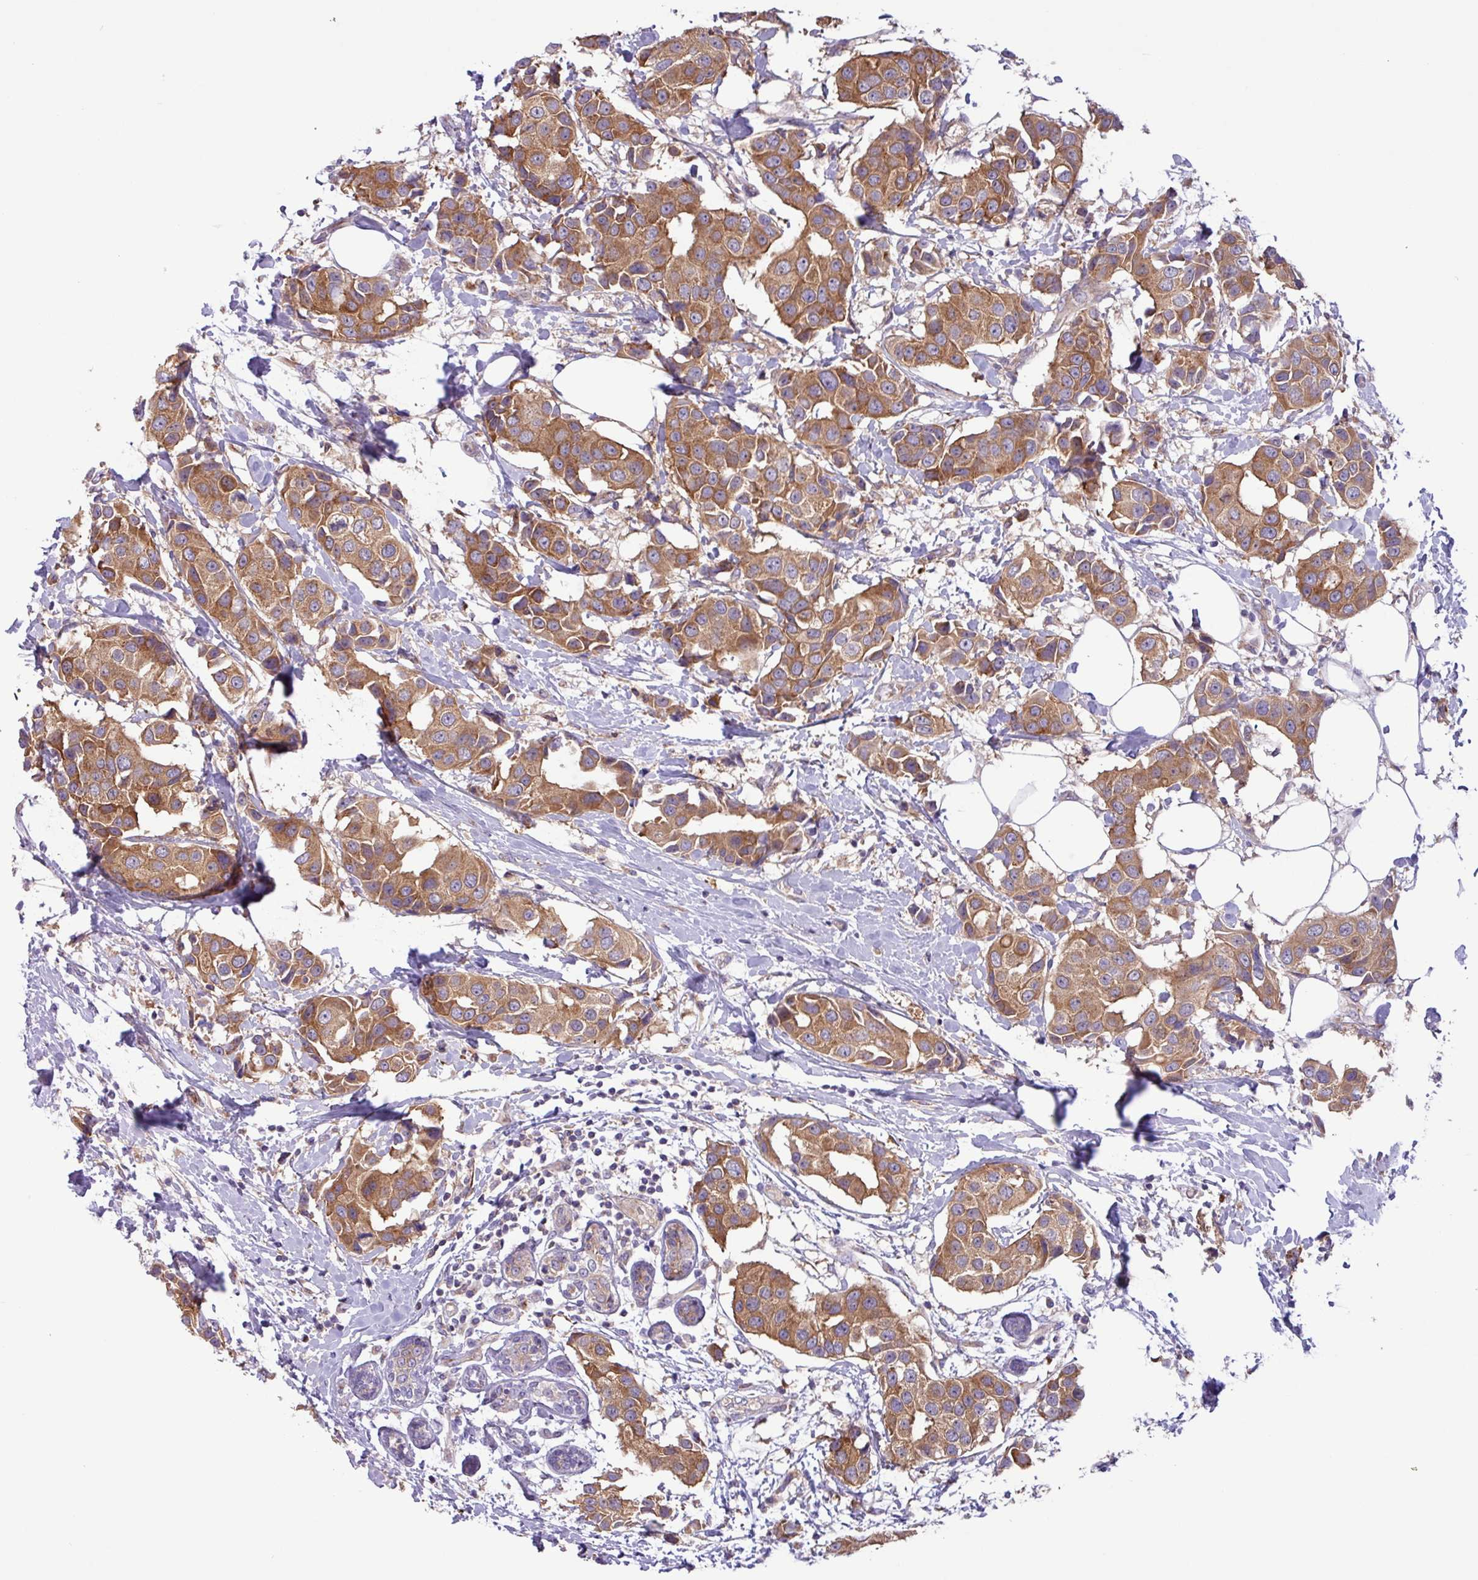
{"staining": {"intensity": "moderate", "quantity": ">75%", "location": "cytoplasmic/membranous"}, "tissue": "breast cancer", "cell_type": "Tumor cells", "image_type": "cancer", "snomed": [{"axis": "morphology", "description": "Normal tissue, NOS"}, {"axis": "morphology", "description": "Duct carcinoma"}, {"axis": "topography", "description": "Breast"}], "caption": "Immunohistochemistry histopathology image of human breast infiltrating ductal carcinoma stained for a protein (brown), which shows medium levels of moderate cytoplasmic/membranous expression in approximately >75% of tumor cells.", "gene": "RAB19", "patient": {"sex": "female", "age": 39}}